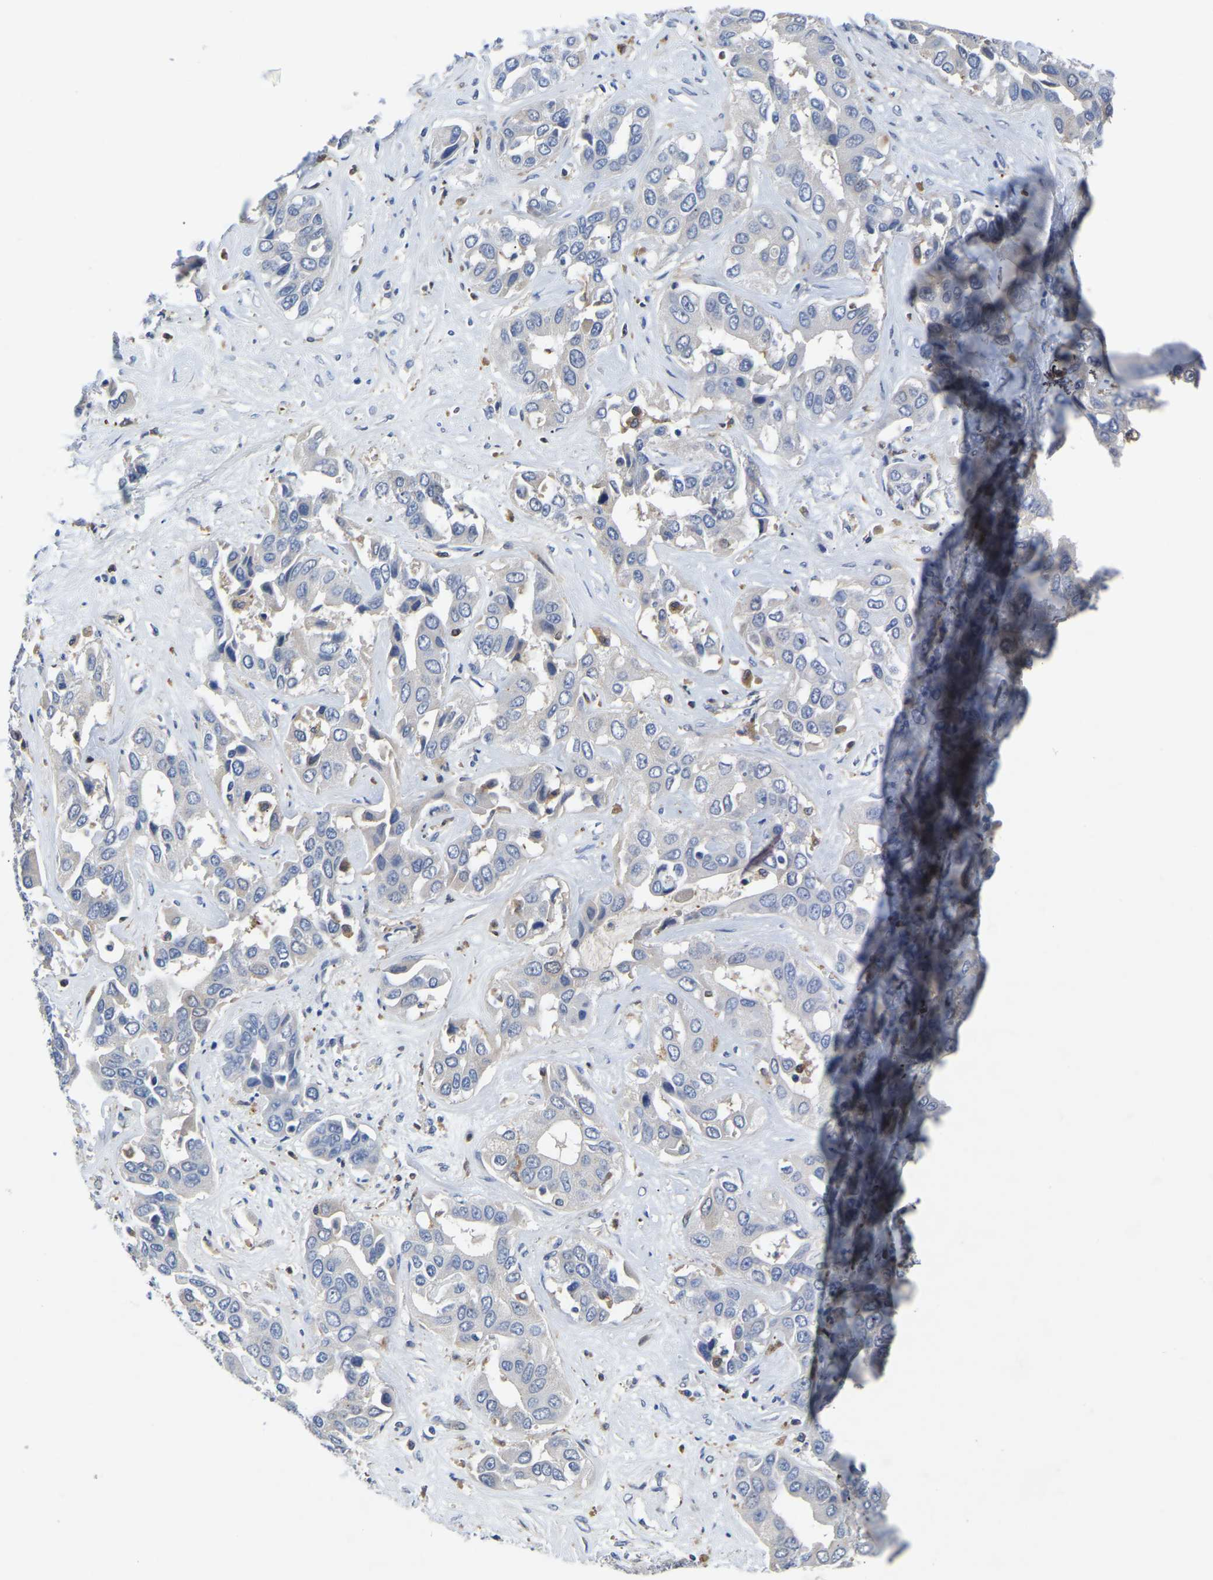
{"staining": {"intensity": "negative", "quantity": "none", "location": "none"}, "tissue": "liver cancer", "cell_type": "Tumor cells", "image_type": "cancer", "snomed": [{"axis": "morphology", "description": "Cholangiocarcinoma"}, {"axis": "topography", "description": "Liver"}], "caption": "The immunohistochemistry (IHC) micrograph has no significant expression in tumor cells of cholangiocarcinoma (liver) tissue. (Brightfield microscopy of DAB immunohistochemistry at high magnification).", "gene": "ATG2B", "patient": {"sex": "female", "age": 52}}